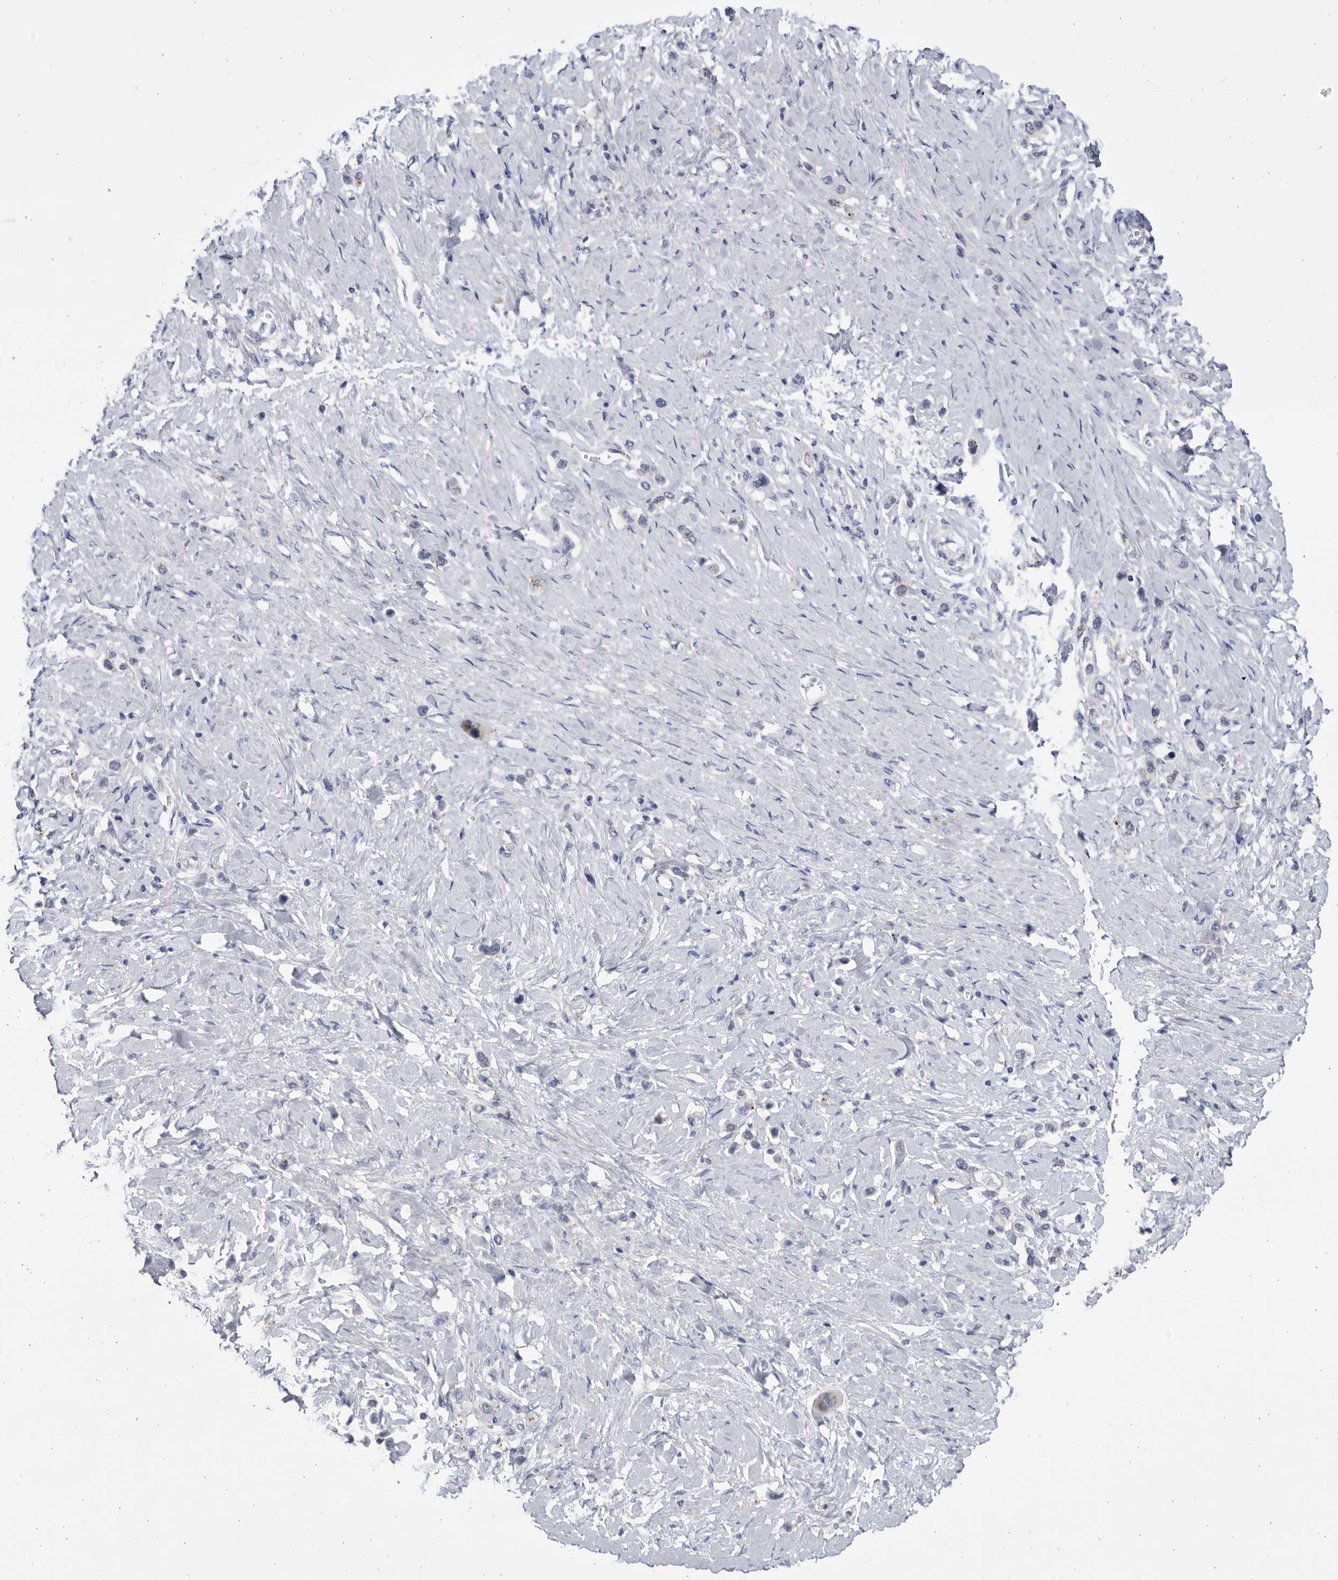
{"staining": {"intensity": "negative", "quantity": "none", "location": "none"}, "tissue": "stomach cancer", "cell_type": "Tumor cells", "image_type": "cancer", "snomed": [{"axis": "morphology", "description": "Adenocarcinoma, NOS"}, {"axis": "topography", "description": "Stomach"}], "caption": "Micrograph shows no significant protein positivity in tumor cells of adenocarcinoma (stomach).", "gene": "CCDC181", "patient": {"sex": "female", "age": 65}}